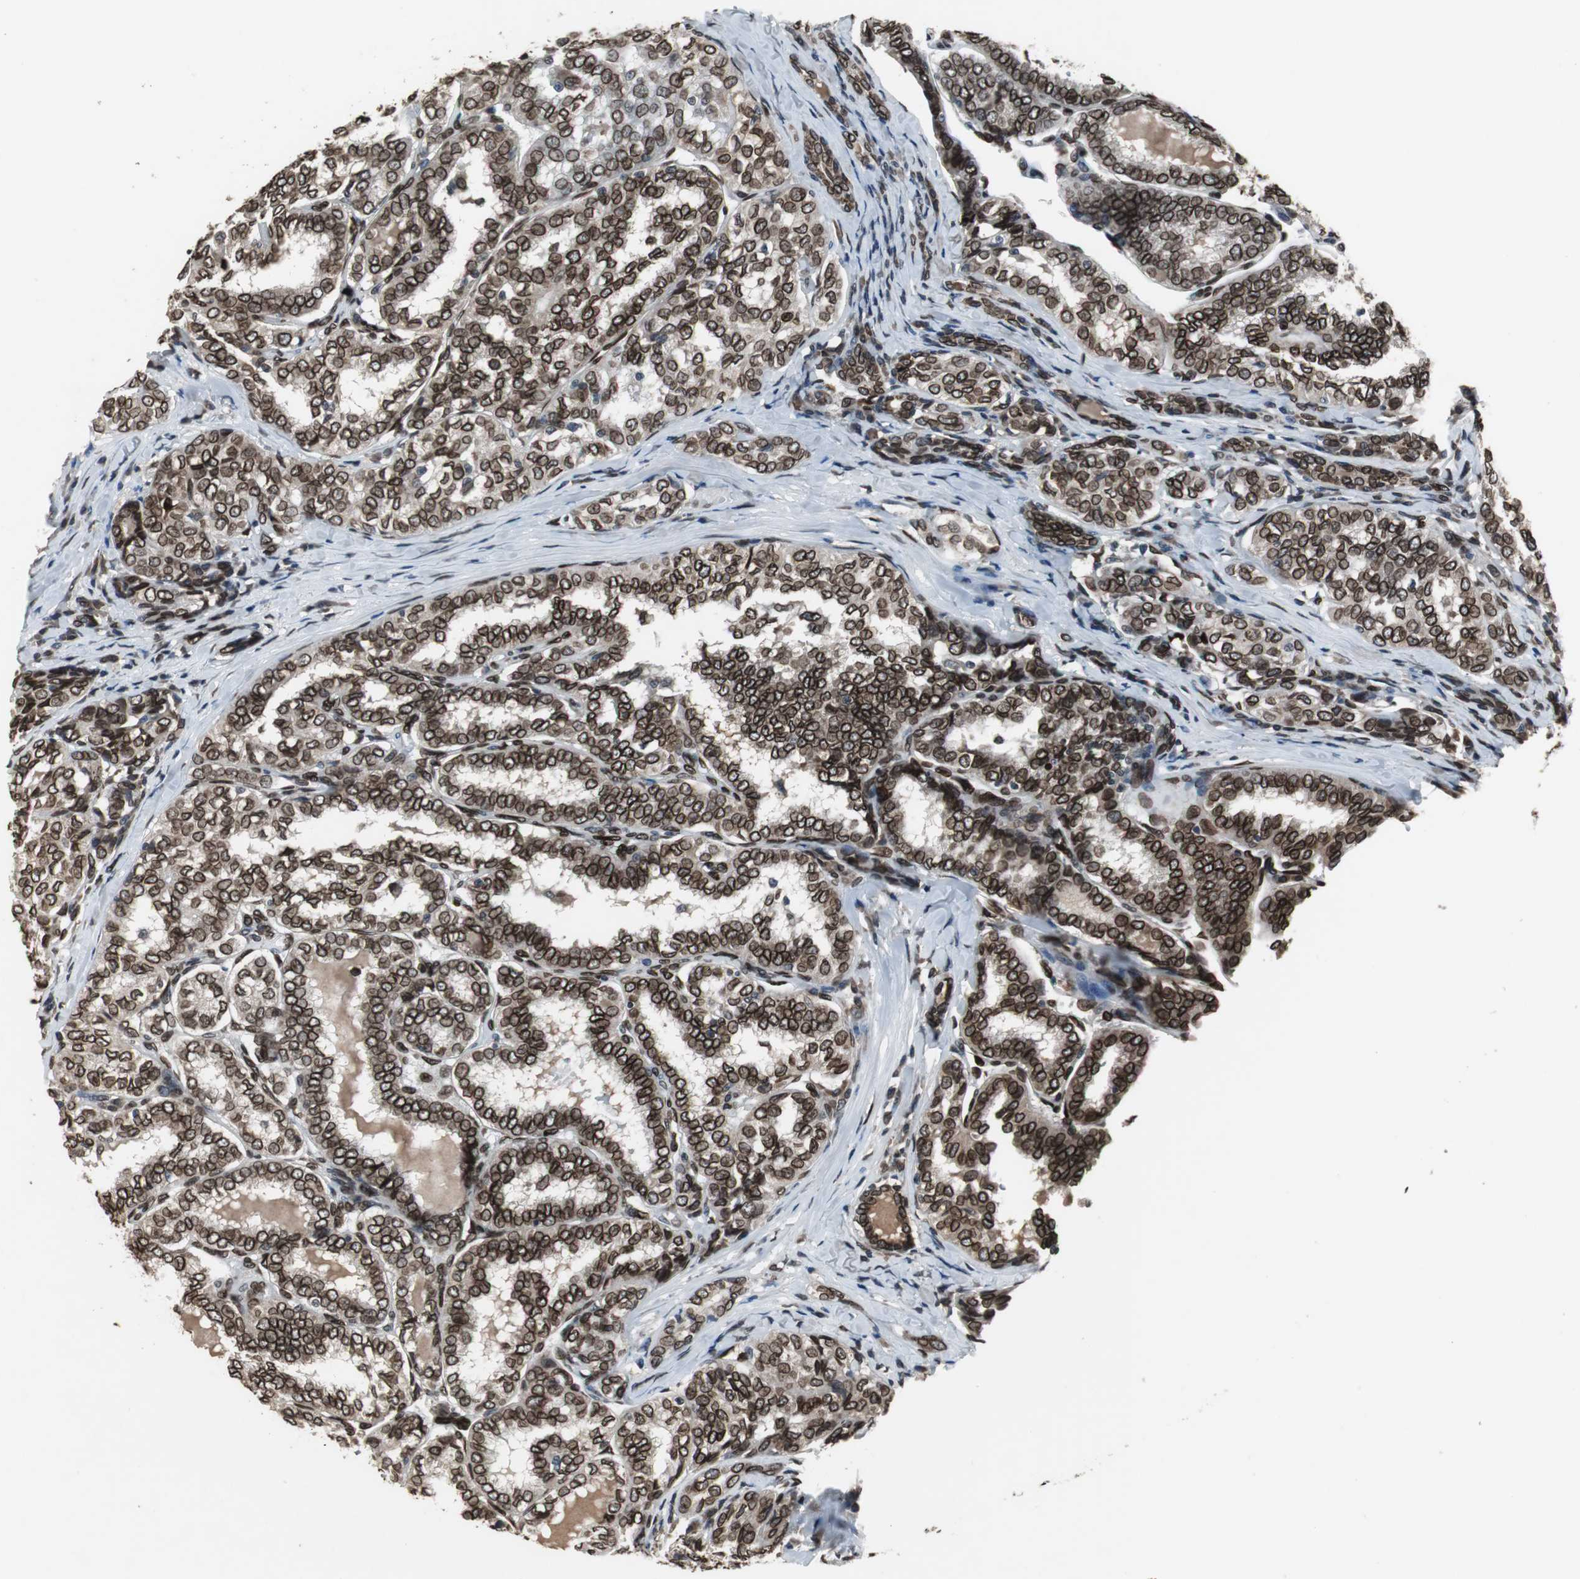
{"staining": {"intensity": "strong", "quantity": ">75%", "location": "cytoplasmic/membranous,nuclear"}, "tissue": "thyroid cancer", "cell_type": "Tumor cells", "image_type": "cancer", "snomed": [{"axis": "morphology", "description": "Papillary adenocarcinoma, NOS"}, {"axis": "topography", "description": "Thyroid gland"}], "caption": "Immunohistochemistry (IHC) (DAB (3,3'-diaminobenzidine)) staining of thyroid papillary adenocarcinoma demonstrates strong cytoplasmic/membranous and nuclear protein expression in about >75% of tumor cells. Nuclei are stained in blue.", "gene": "LMNA", "patient": {"sex": "female", "age": 30}}